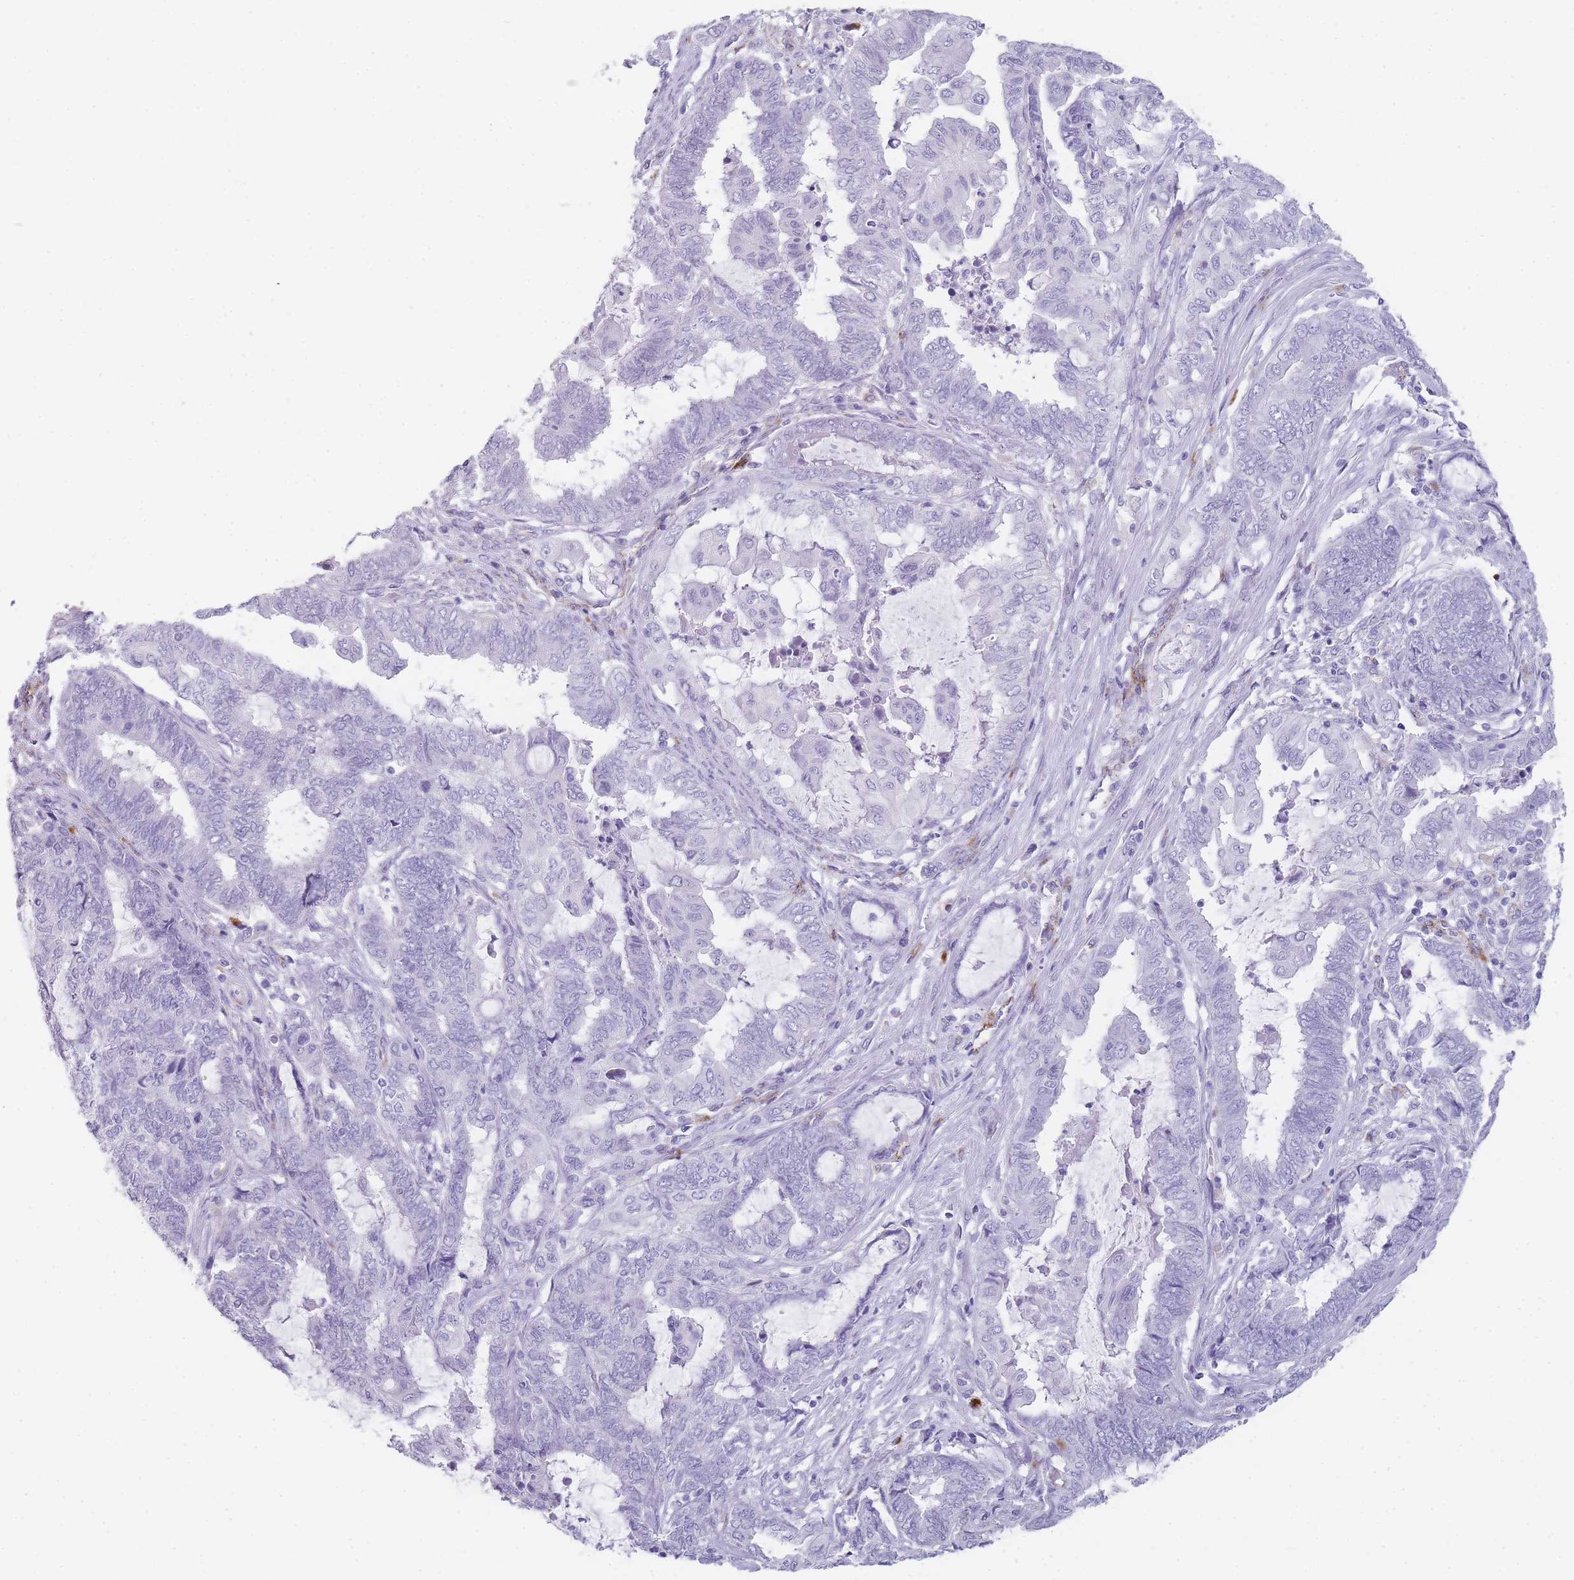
{"staining": {"intensity": "negative", "quantity": "none", "location": "none"}, "tissue": "endometrial cancer", "cell_type": "Tumor cells", "image_type": "cancer", "snomed": [{"axis": "morphology", "description": "Adenocarcinoma, NOS"}, {"axis": "topography", "description": "Uterus"}, {"axis": "topography", "description": "Endometrium"}], "caption": "Tumor cells are negative for protein expression in human endometrial adenocarcinoma. (DAB immunohistochemistry visualized using brightfield microscopy, high magnification).", "gene": "RHO", "patient": {"sex": "female", "age": 70}}